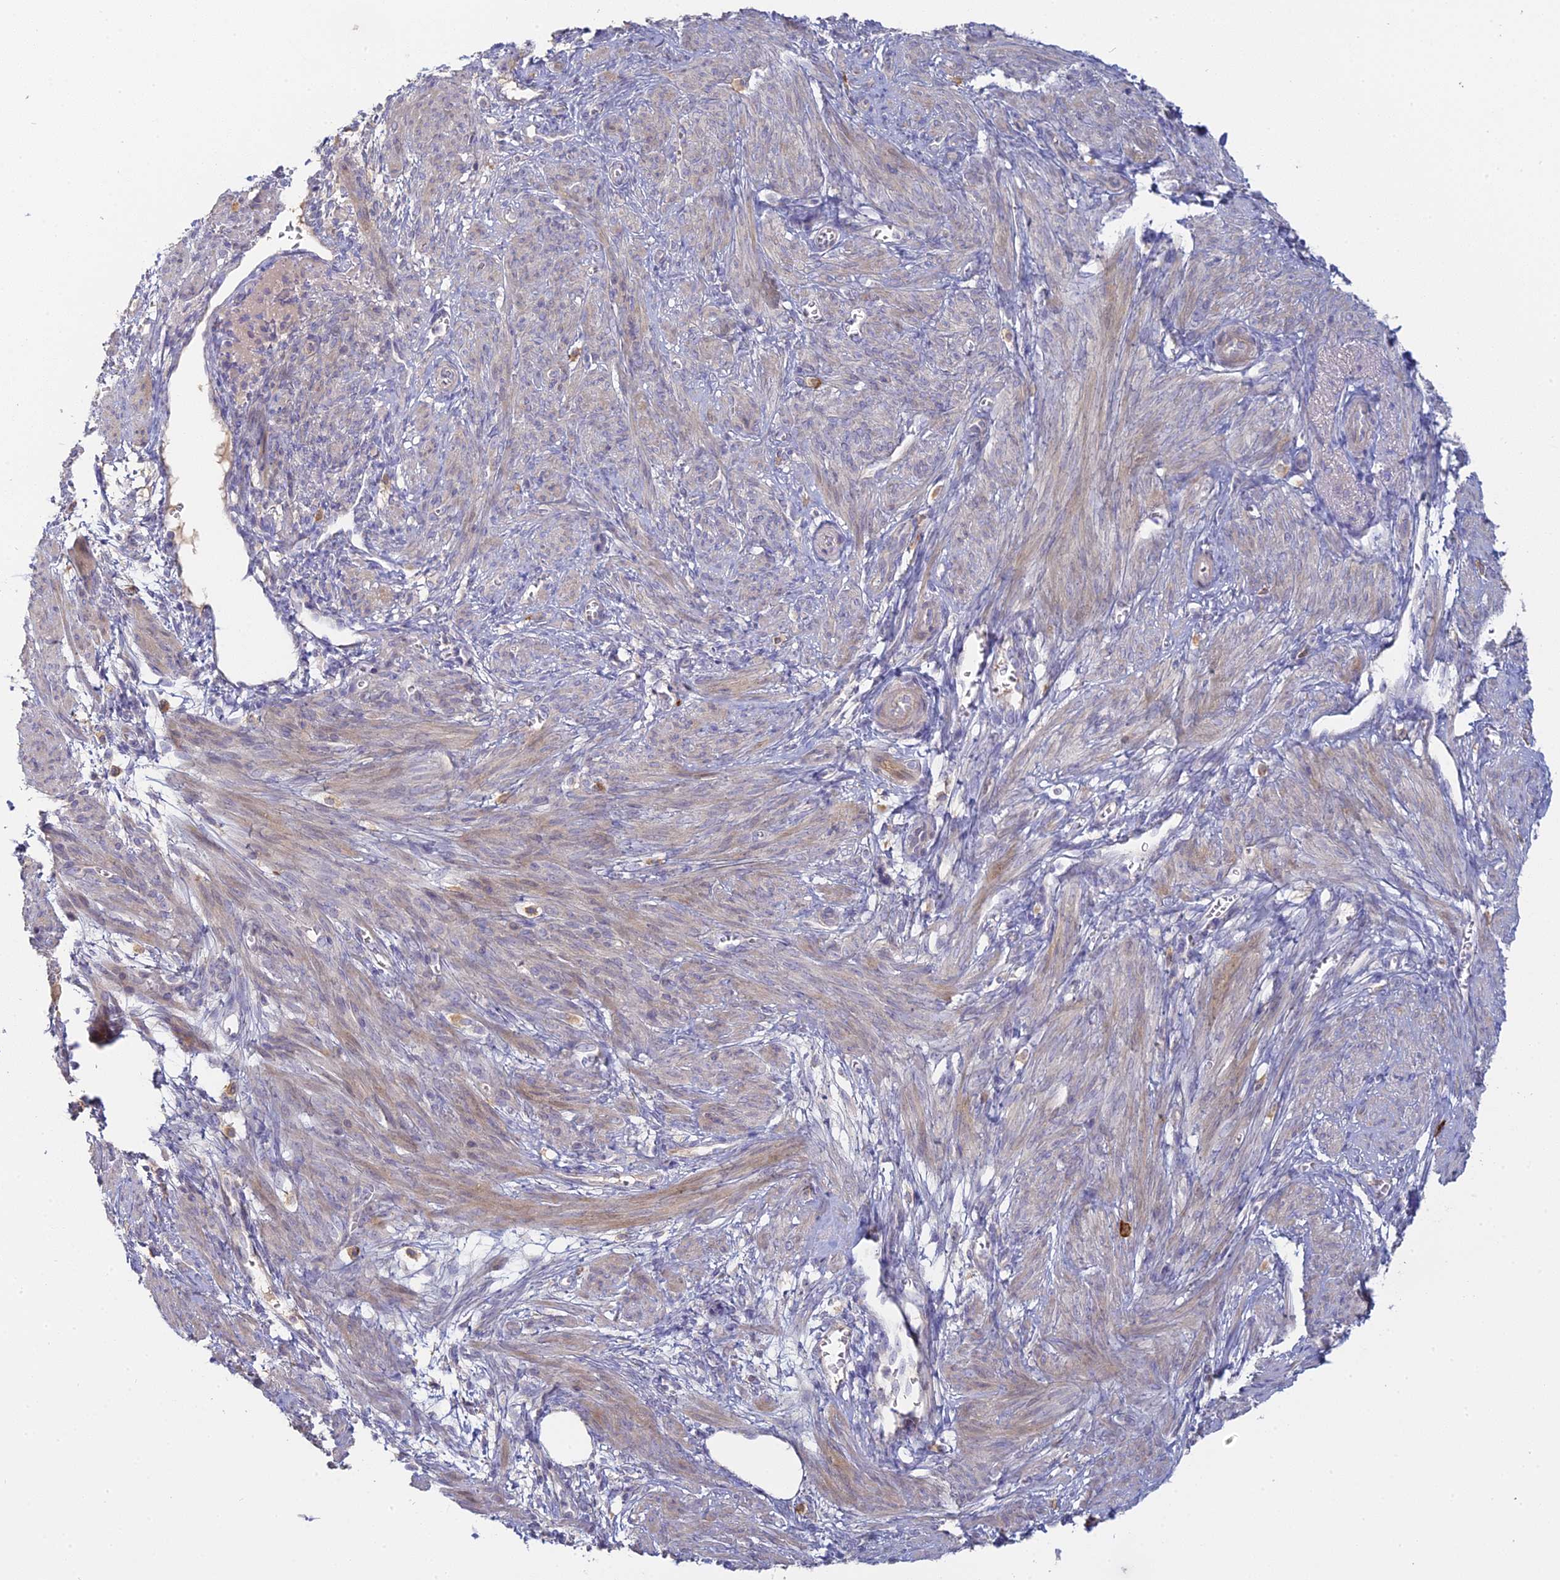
{"staining": {"intensity": "weak", "quantity": "<25%", "location": "cytoplasmic/membranous"}, "tissue": "smooth muscle", "cell_type": "Smooth muscle cells", "image_type": "normal", "snomed": [{"axis": "morphology", "description": "Normal tissue, NOS"}, {"axis": "topography", "description": "Smooth muscle"}], "caption": "The image shows no significant expression in smooth muscle cells of smooth muscle. (Stains: DAB (3,3'-diaminobenzidine) immunohistochemistry with hematoxylin counter stain, Microscopy: brightfield microscopy at high magnification).", "gene": "SFT2D2", "patient": {"sex": "female", "age": 39}}